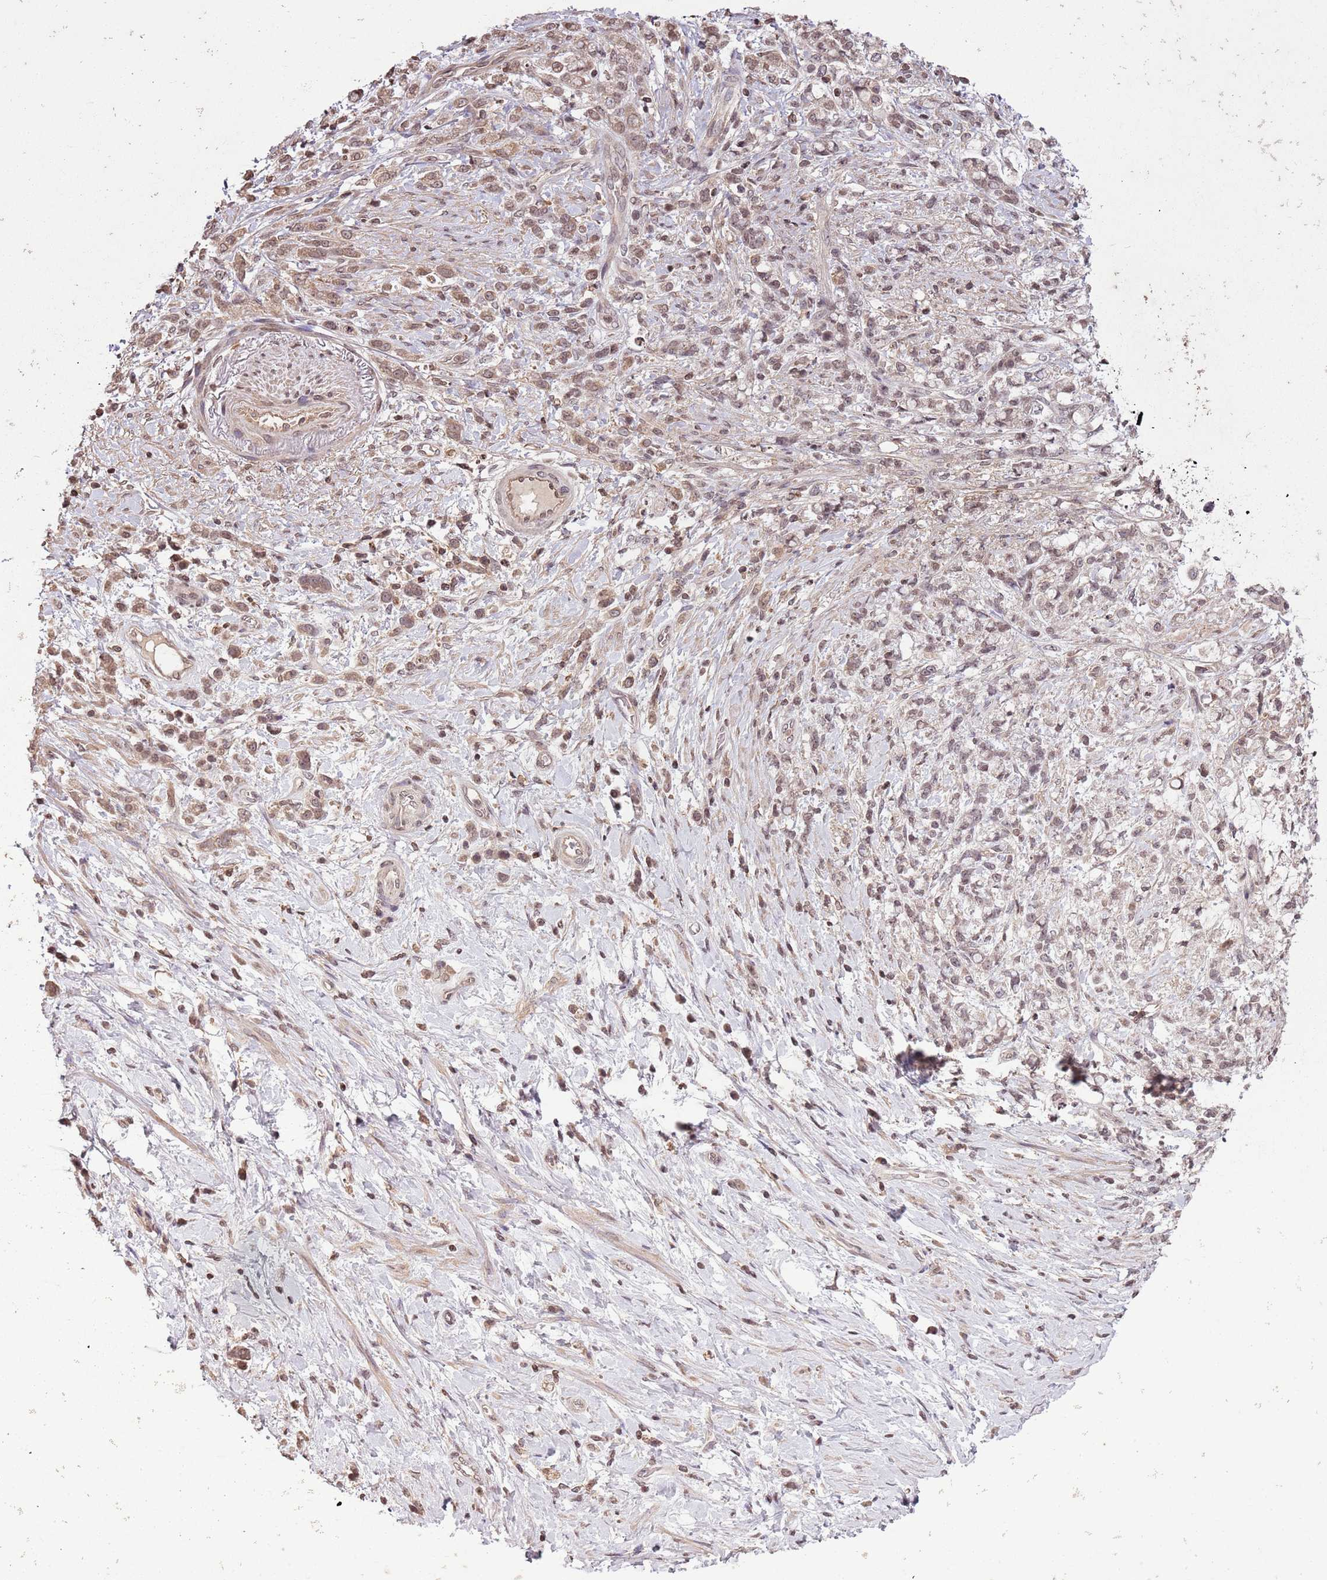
{"staining": {"intensity": "weak", "quantity": ">75%", "location": "cytoplasmic/membranous"}, "tissue": "stomach cancer", "cell_type": "Tumor cells", "image_type": "cancer", "snomed": [{"axis": "morphology", "description": "Adenocarcinoma, NOS"}, {"axis": "topography", "description": "Stomach"}], "caption": "Immunohistochemistry (DAB) staining of human stomach cancer displays weak cytoplasmic/membranous protein expression in about >75% of tumor cells.", "gene": "CAPN9", "patient": {"sex": "female", "age": 60}}